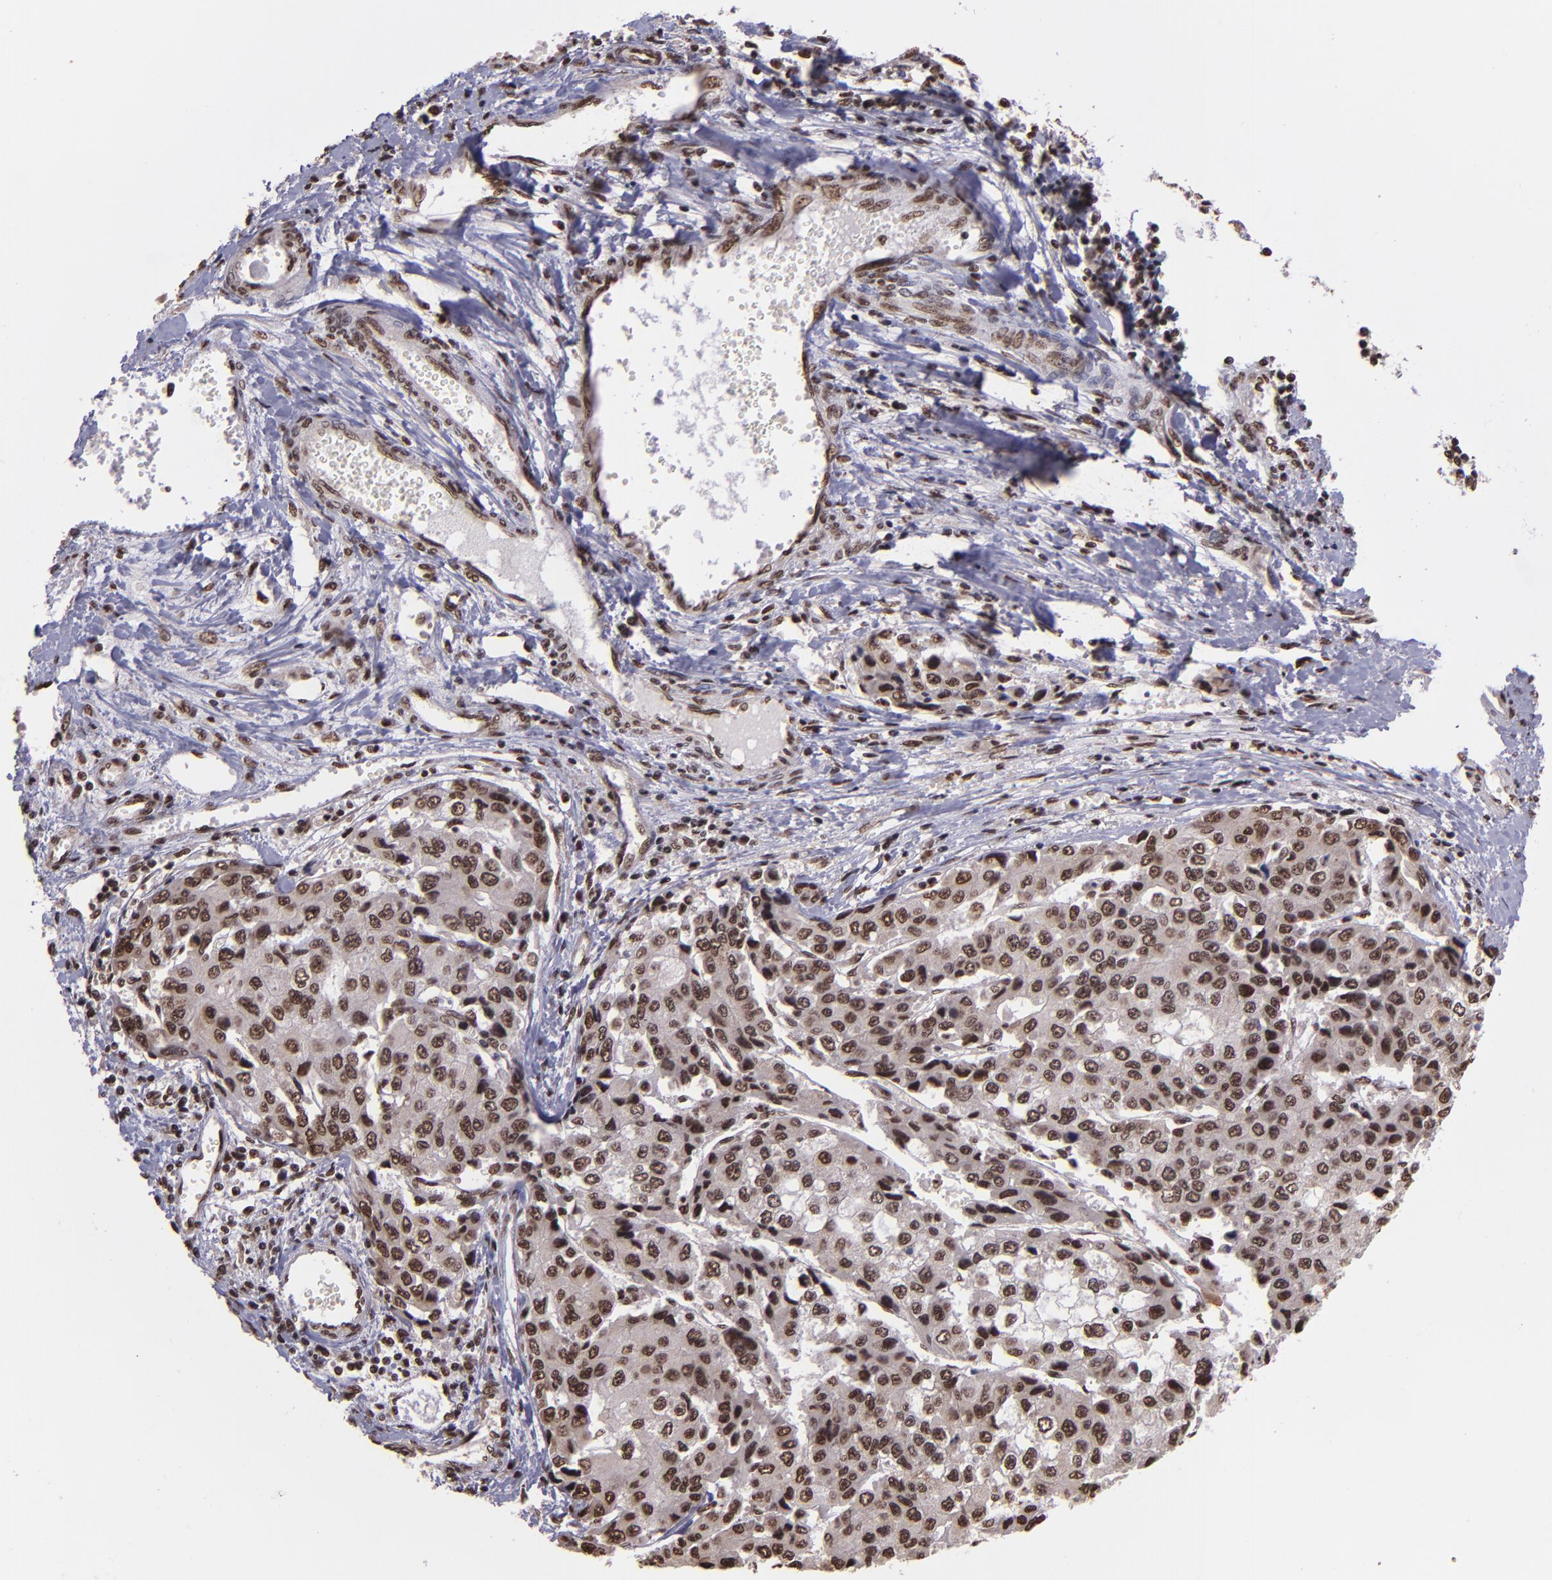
{"staining": {"intensity": "moderate", "quantity": ">75%", "location": "nuclear"}, "tissue": "liver cancer", "cell_type": "Tumor cells", "image_type": "cancer", "snomed": [{"axis": "morphology", "description": "Carcinoma, Hepatocellular, NOS"}, {"axis": "topography", "description": "Liver"}], "caption": "This is a micrograph of immunohistochemistry staining of liver cancer, which shows moderate positivity in the nuclear of tumor cells.", "gene": "PQBP1", "patient": {"sex": "female", "age": 66}}